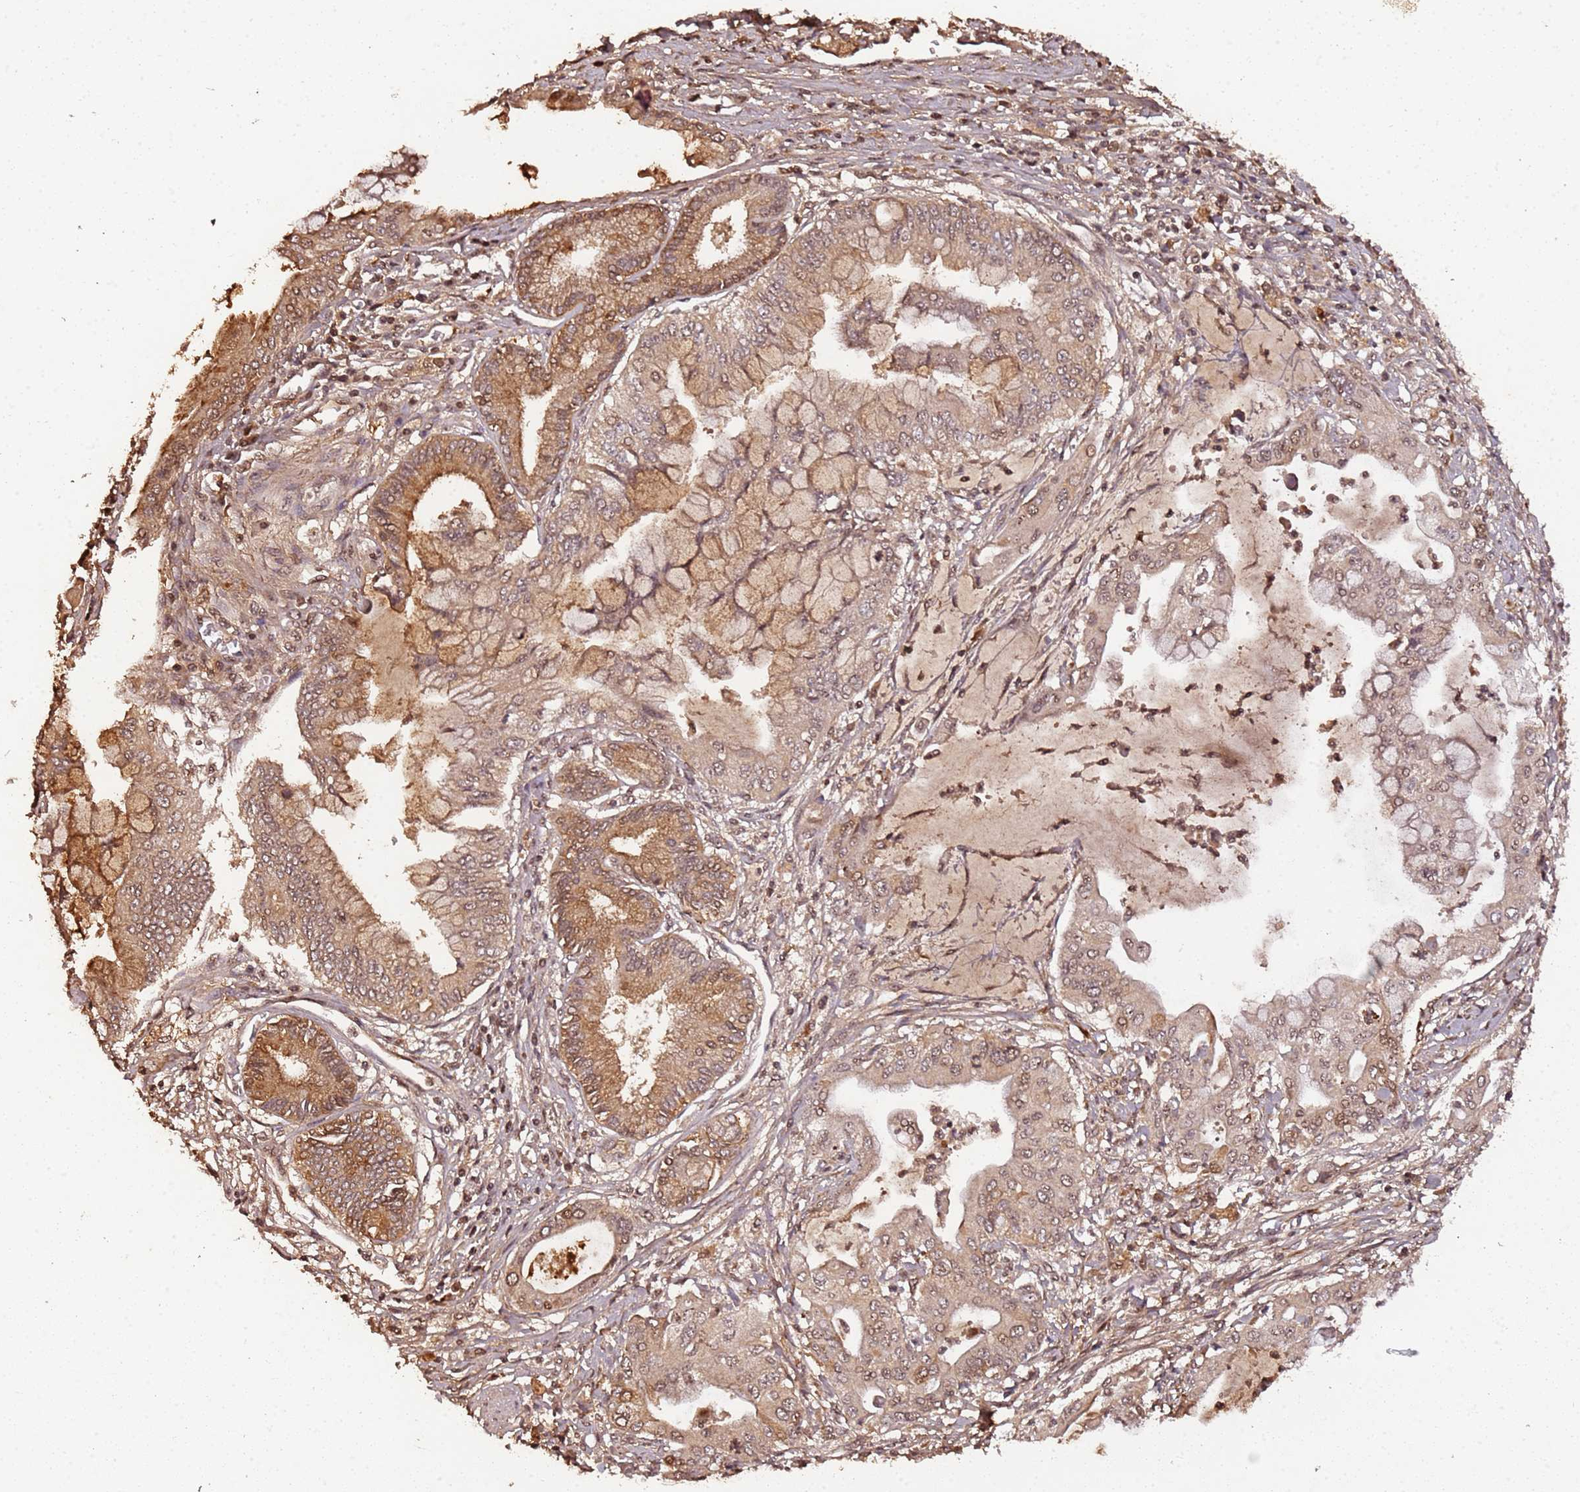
{"staining": {"intensity": "moderate", "quantity": ">75%", "location": "cytoplasmic/membranous,nuclear"}, "tissue": "pancreatic cancer", "cell_type": "Tumor cells", "image_type": "cancer", "snomed": [{"axis": "morphology", "description": "Adenocarcinoma, NOS"}, {"axis": "topography", "description": "Pancreas"}], "caption": "Immunohistochemical staining of pancreatic cancer displays medium levels of moderate cytoplasmic/membranous and nuclear staining in approximately >75% of tumor cells.", "gene": "COL1A2", "patient": {"sex": "male", "age": 46}}